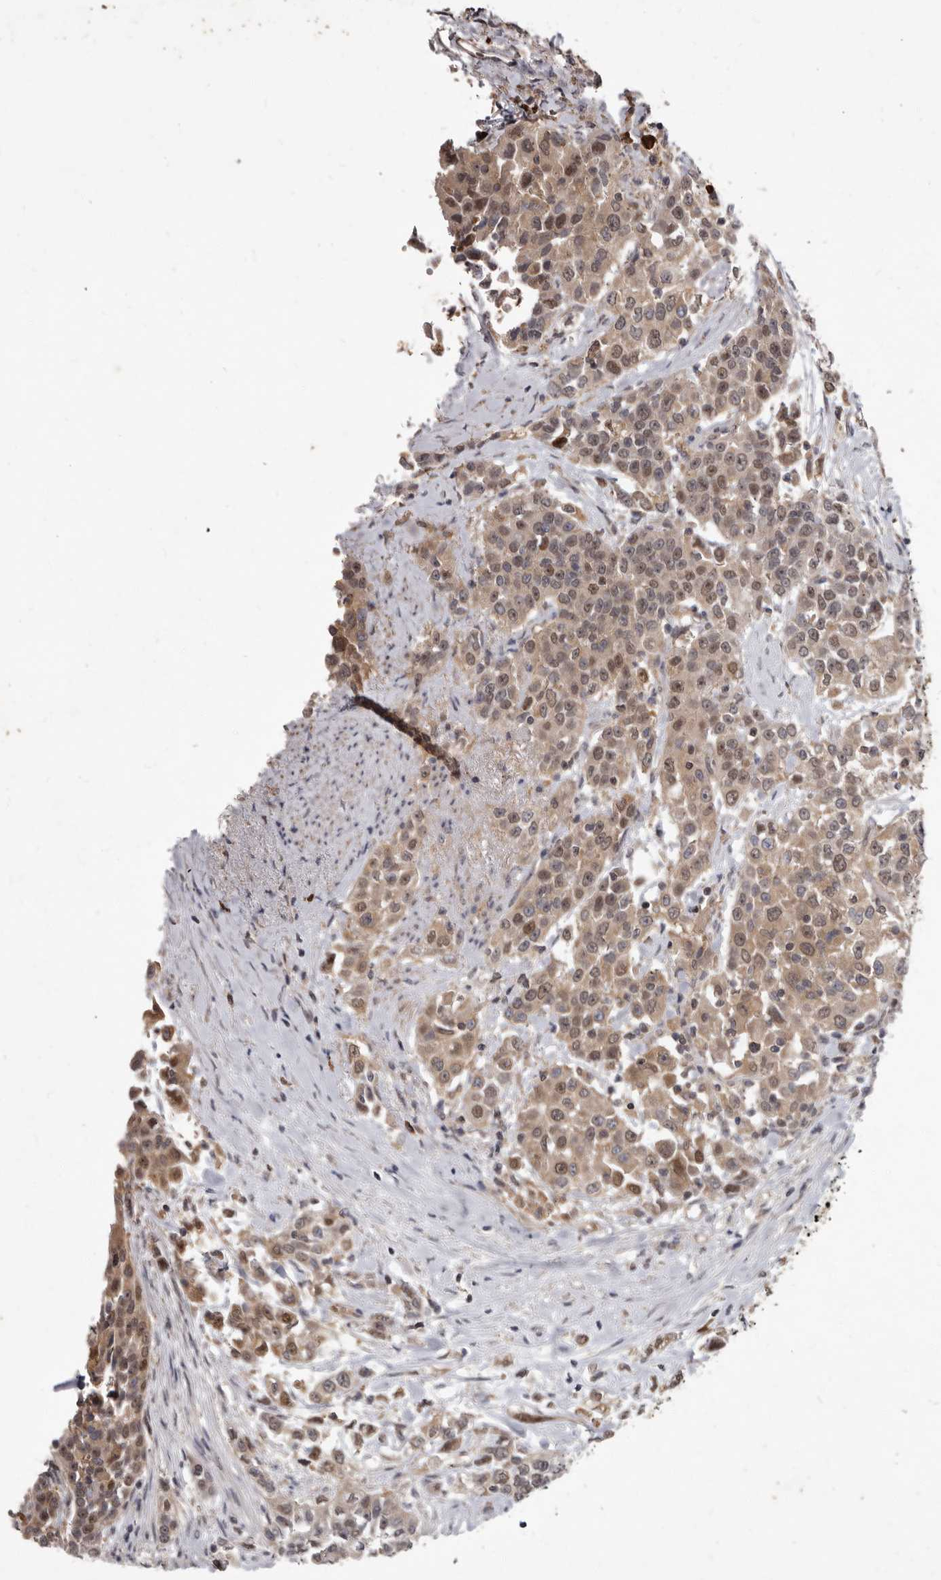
{"staining": {"intensity": "moderate", "quantity": ">75%", "location": "cytoplasmic/membranous,nuclear"}, "tissue": "urothelial cancer", "cell_type": "Tumor cells", "image_type": "cancer", "snomed": [{"axis": "morphology", "description": "Urothelial carcinoma, High grade"}, {"axis": "topography", "description": "Urinary bladder"}], "caption": "A brown stain highlights moderate cytoplasmic/membranous and nuclear staining of a protein in human high-grade urothelial carcinoma tumor cells.", "gene": "ACLY", "patient": {"sex": "female", "age": 80}}